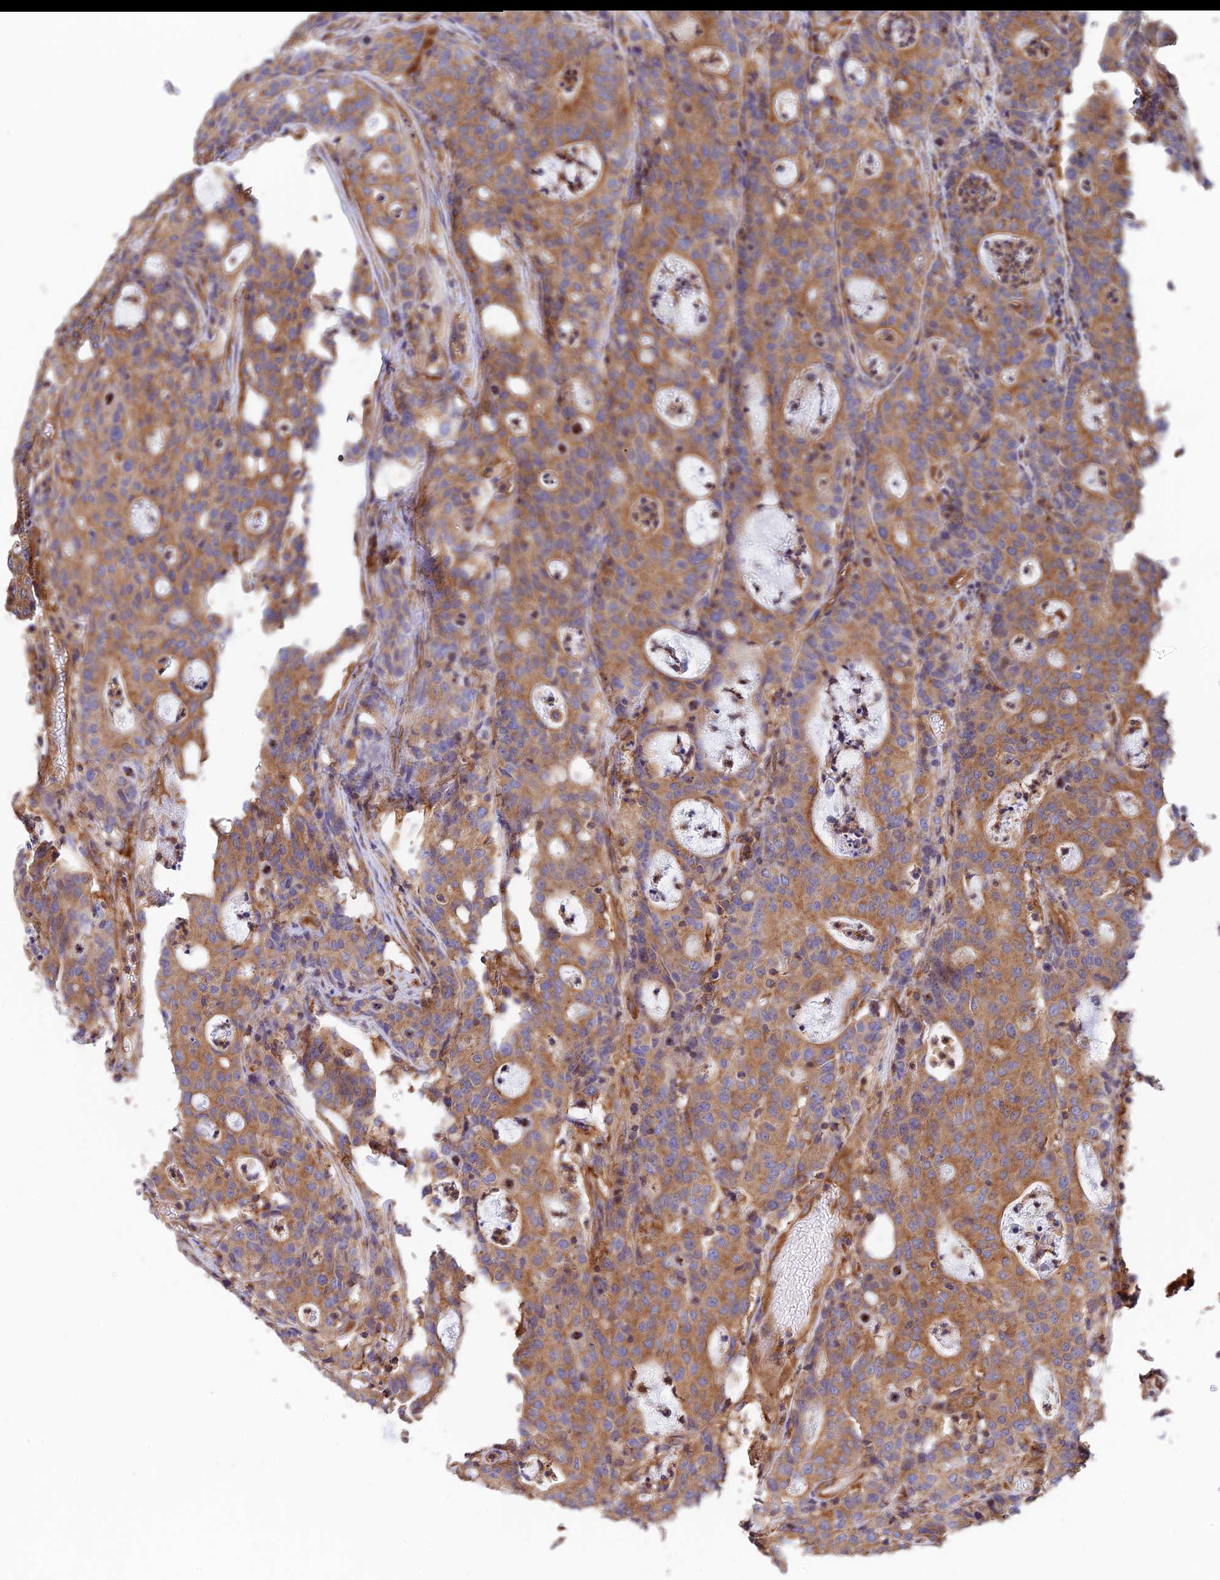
{"staining": {"intensity": "moderate", "quantity": ">75%", "location": "cytoplasmic/membranous"}, "tissue": "colorectal cancer", "cell_type": "Tumor cells", "image_type": "cancer", "snomed": [{"axis": "morphology", "description": "Adenocarcinoma, NOS"}, {"axis": "topography", "description": "Colon"}], "caption": "There is medium levels of moderate cytoplasmic/membranous staining in tumor cells of colorectal cancer (adenocarcinoma), as demonstrated by immunohistochemical staining (brown color).", "gene": "DCTN2", "patient": {"sex": "male", "age": 83}}